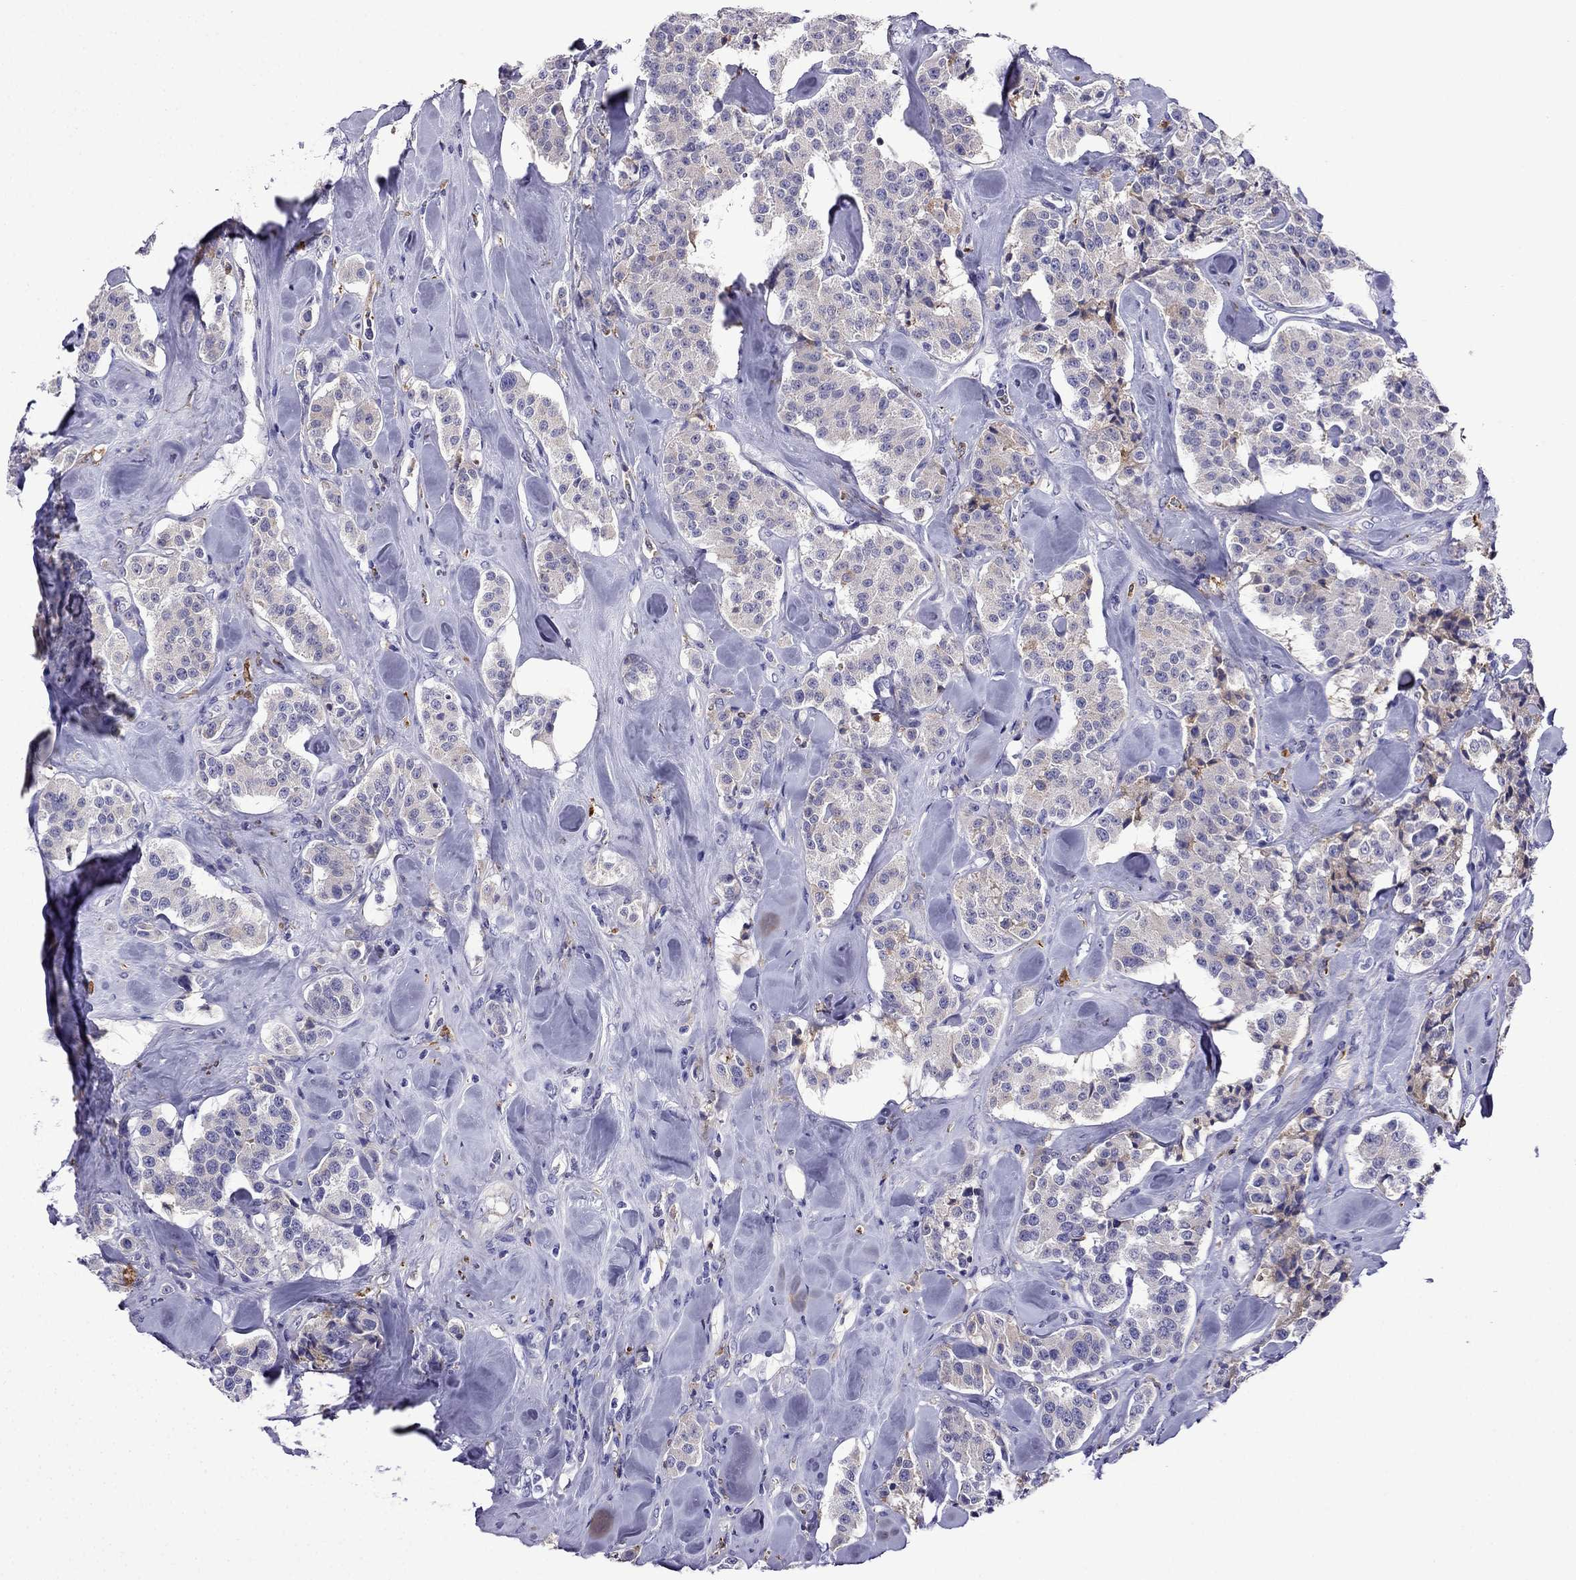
{"staining": {"intensity": "weak", "quantity": "<25%", "location": "cytoplasmic/membranous"}, "tissue": "carcinoid", "cell_type": "Tumor cells", "image_type": "cancer", "snomed": [{"axis": "morphology", "description": "Carcinoid, malignant, NOS"}, {"axis": "topography", "description": "Pancreas"}], "caption": "High magnification brightfield microscopy of malignant carcinoid stained with DAB (3,3'-diaminobenzidine) (brown) and counterstained with hematoxylin (blue): tumor cells show no significant staining.", "gene": "TSSK4", "patient": {"sex": "male", "age": 41}}